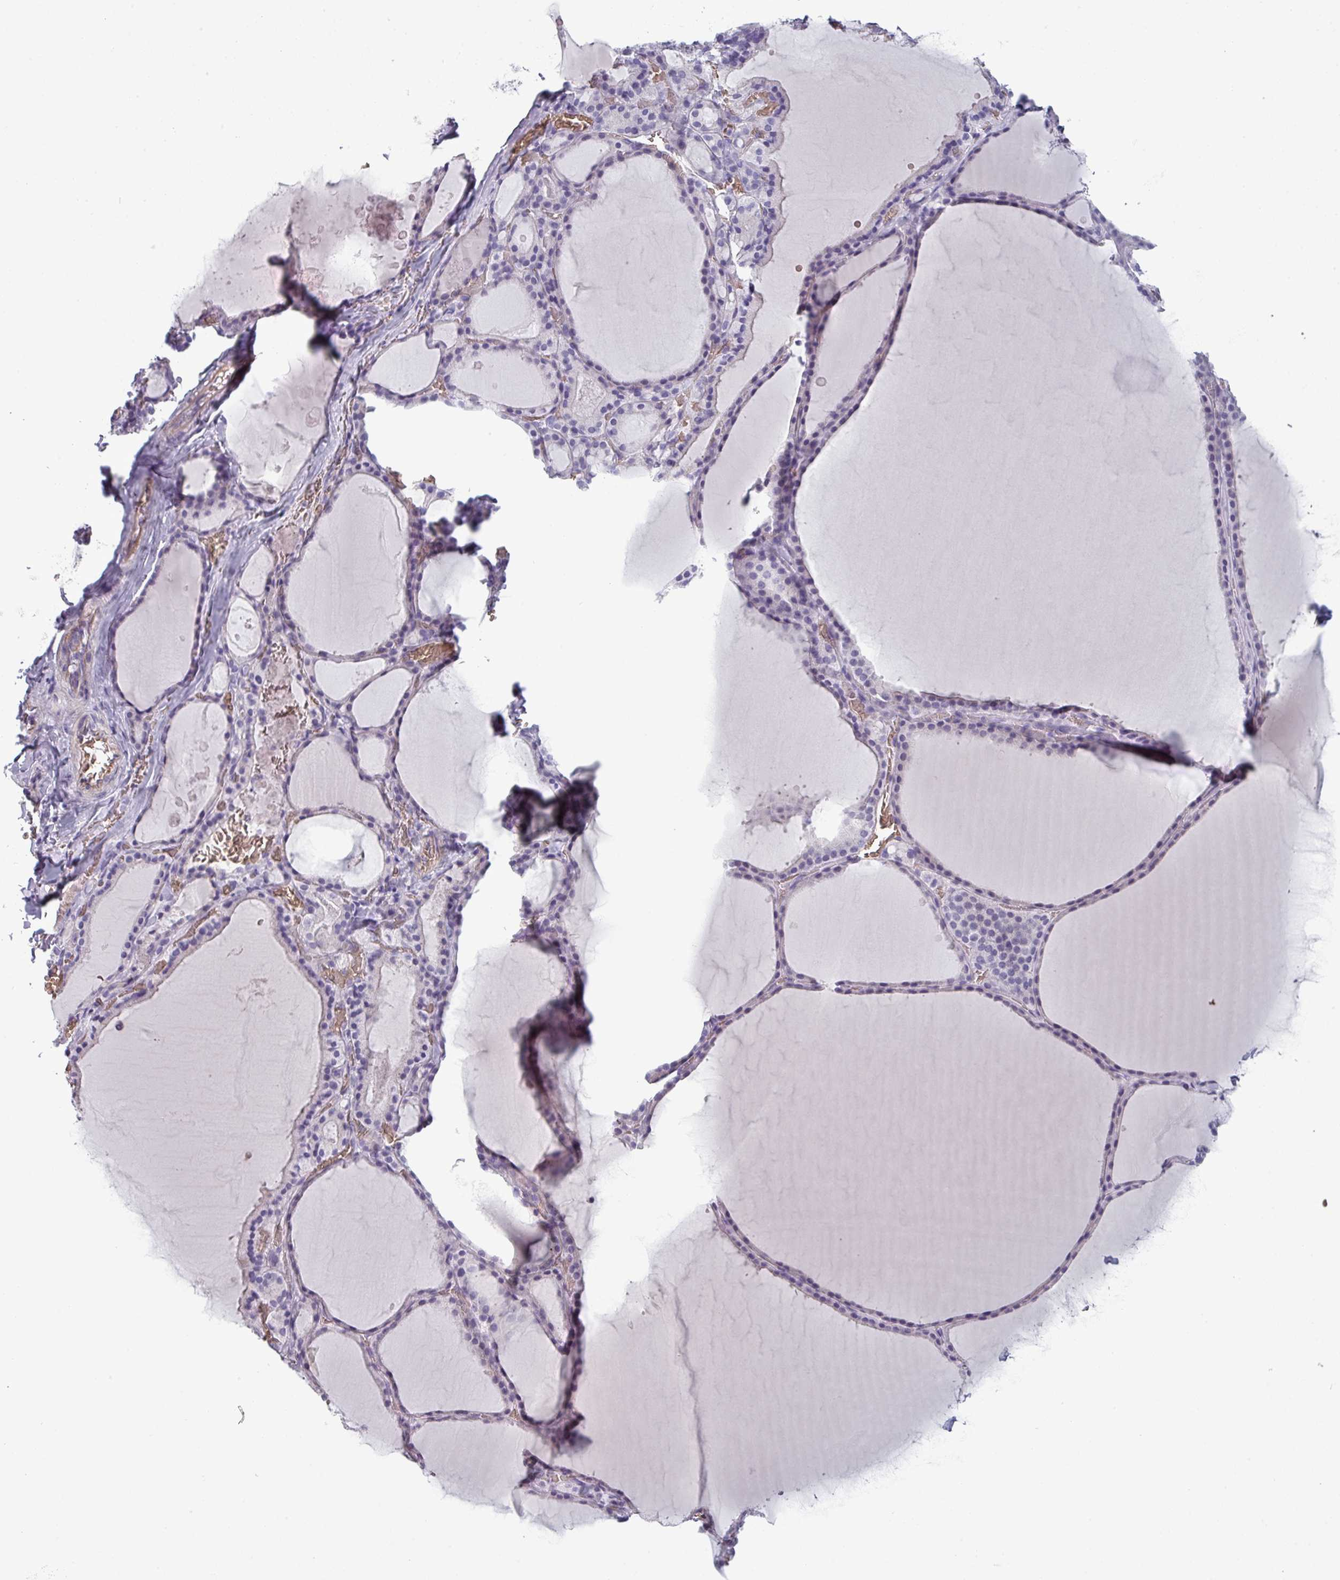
{"staining": {"intensity": "negative", "quantity": "none", "location": "none"}, "tissue": "thyroid gland", "cell_type": "Glandular cells", "image_type": "normal", "snomed": [{"axis": "morphology", "description": "Normal tissue, NOS"}, {"axis": "topography", "description": "Thyroid gland"}], "caption": "A micrograph of thyroid gland stained for a protein exhibits no brown staining in glandular cells.", "gene": "AREL1", "patient": {"sex": "male", "age": 56}}